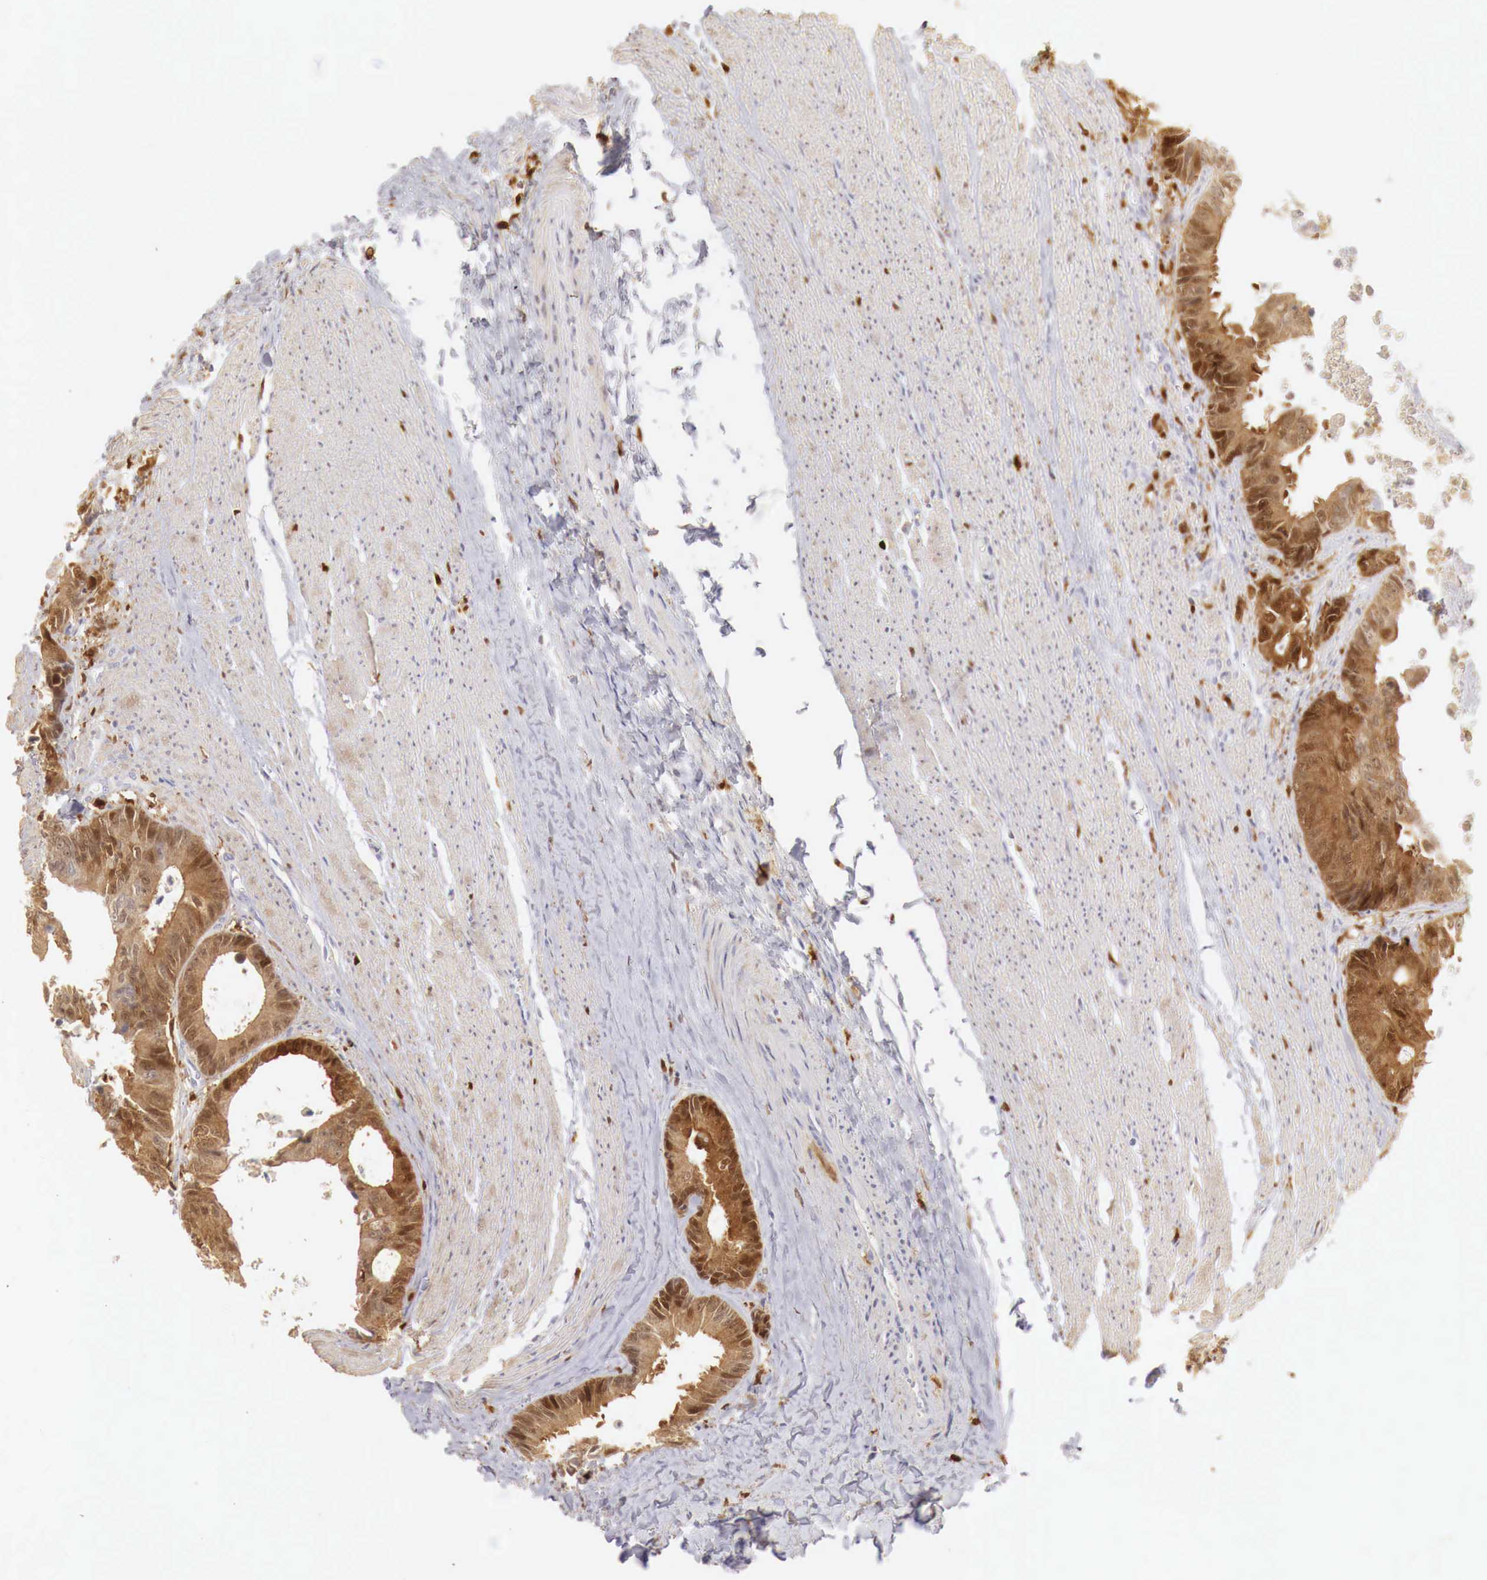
{"staining": {"intensity": "strong", "quantity": ">75%", "location": "cytoplasmic/membranous"}, "tissue": "colorectal cancer", "cell_type": "Tumor cells", "image_type": "cancer", "snomed": [{"axis": "morphology", "description": "Adenocarcinoma, NOS"}, {"axis": "topography", "description": "Rectum"}], "caption": "Colorectal cancer was stained to show a protein in brown. There is high levels of strong cytoplasmic/membranous staining in approximately >75% of tumor cells.", "gene": "RENBP", "patient": {"sex": "female", "age": 98}}